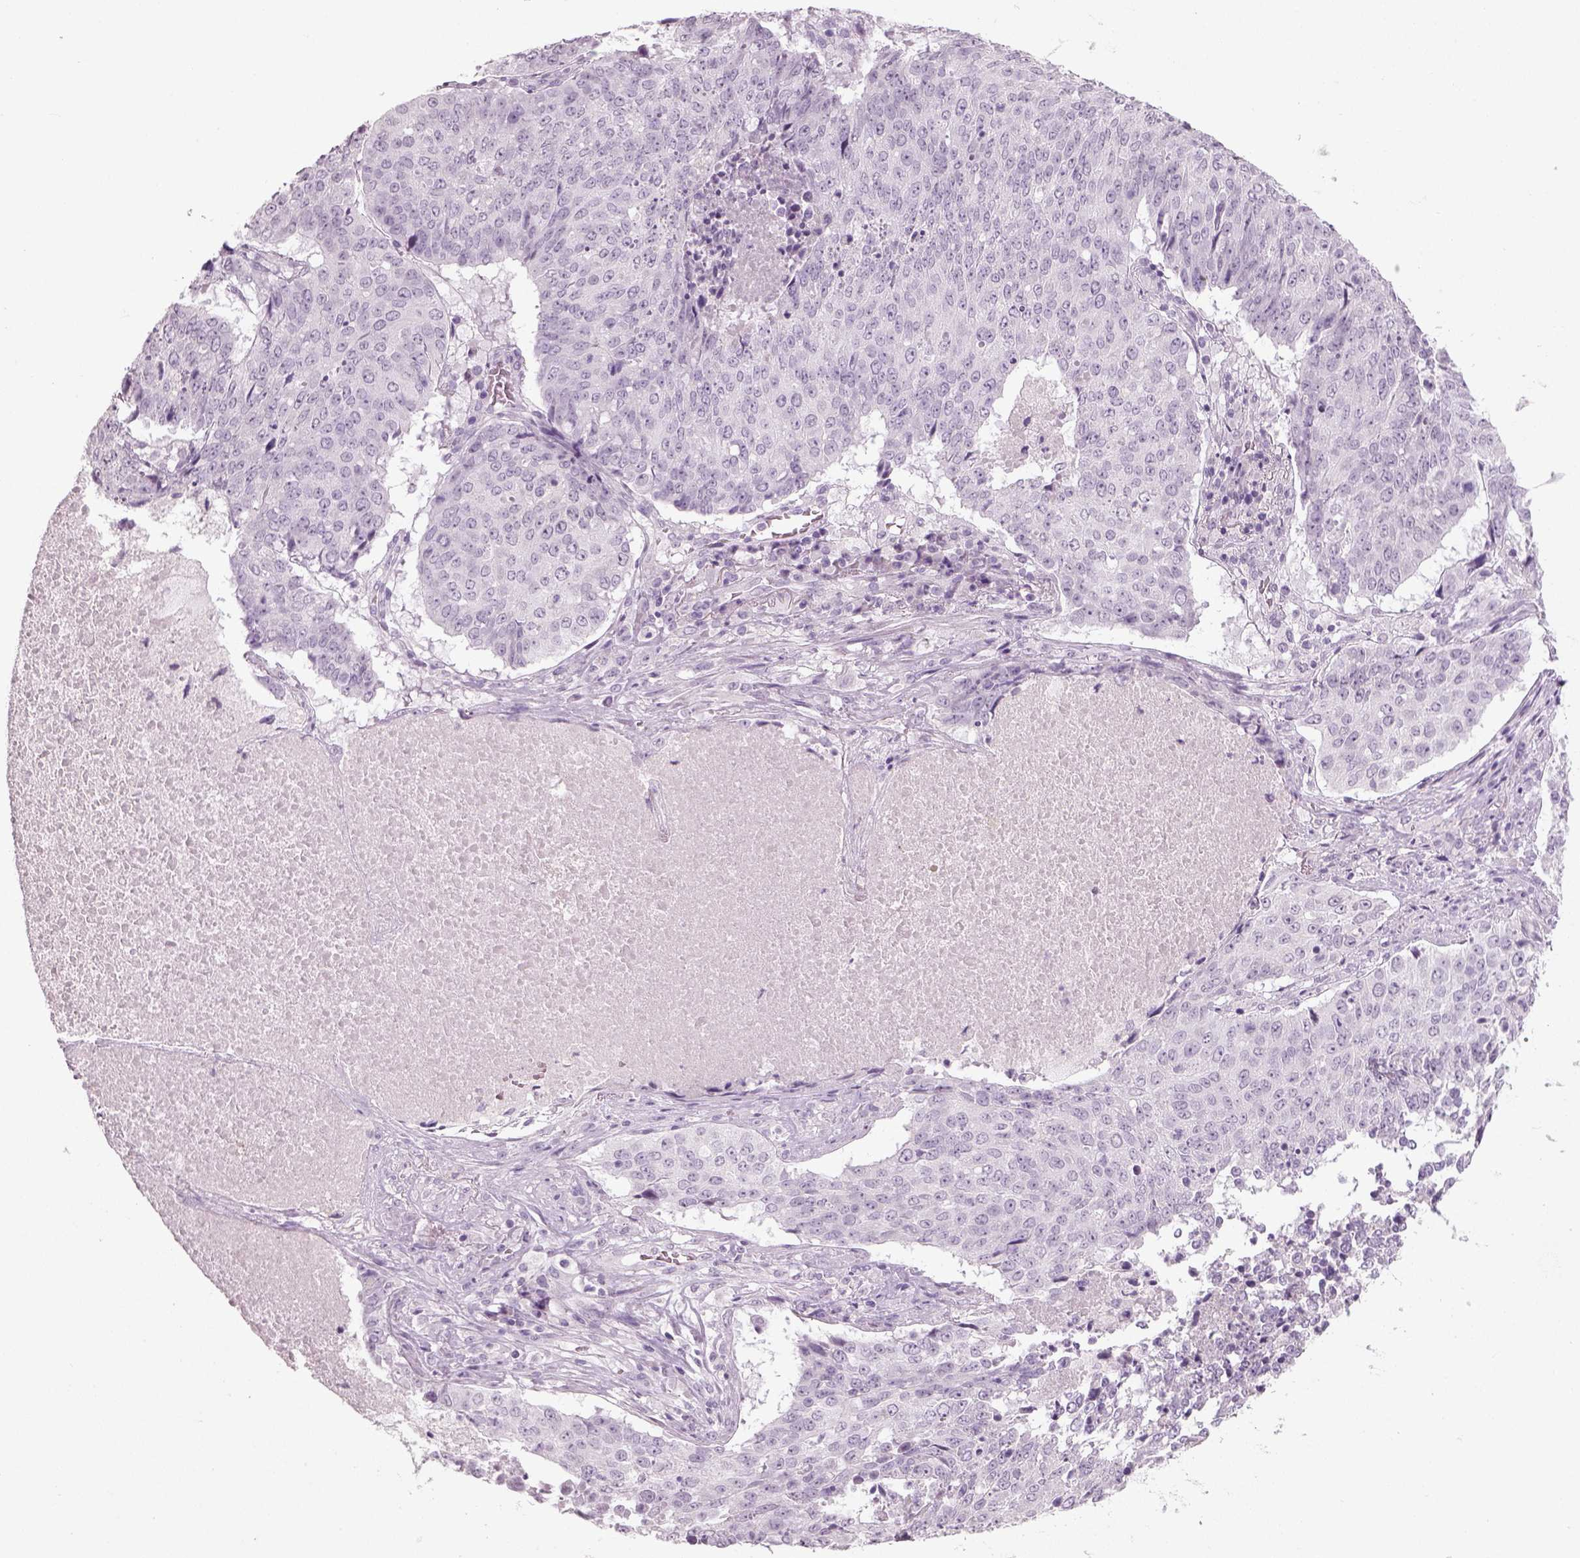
{"staining": {"intensity": "negative", "quantity": "none", "location": "none"}, "tissue": "lung cancer", "cell_type": "Tumor cells", "image_type": "cancer", "snomed": [{"axis": "morphology", "description": "Normal tissue, NOS"}, {"axis": "morphology", "description": "Squamous cell carcinoma, NOS"}, {"axis": "topography", "description": "Bronchus"}, {"axis": "topography", "description": "Lung"}], "caption": "The histopathology image demonstrates no significant positivity in tumor cells of lung cancer (squamous cell carcinoma). (Stains: DAB (3,3'-diaminobenzidine) immunohistochemistry (IHC) with hematoxylin counter stain, Microscopy: brightfield microscopy at high magnification).", "gene": "SLC6A2", "patient": {"sex": "male", "age": 64}}